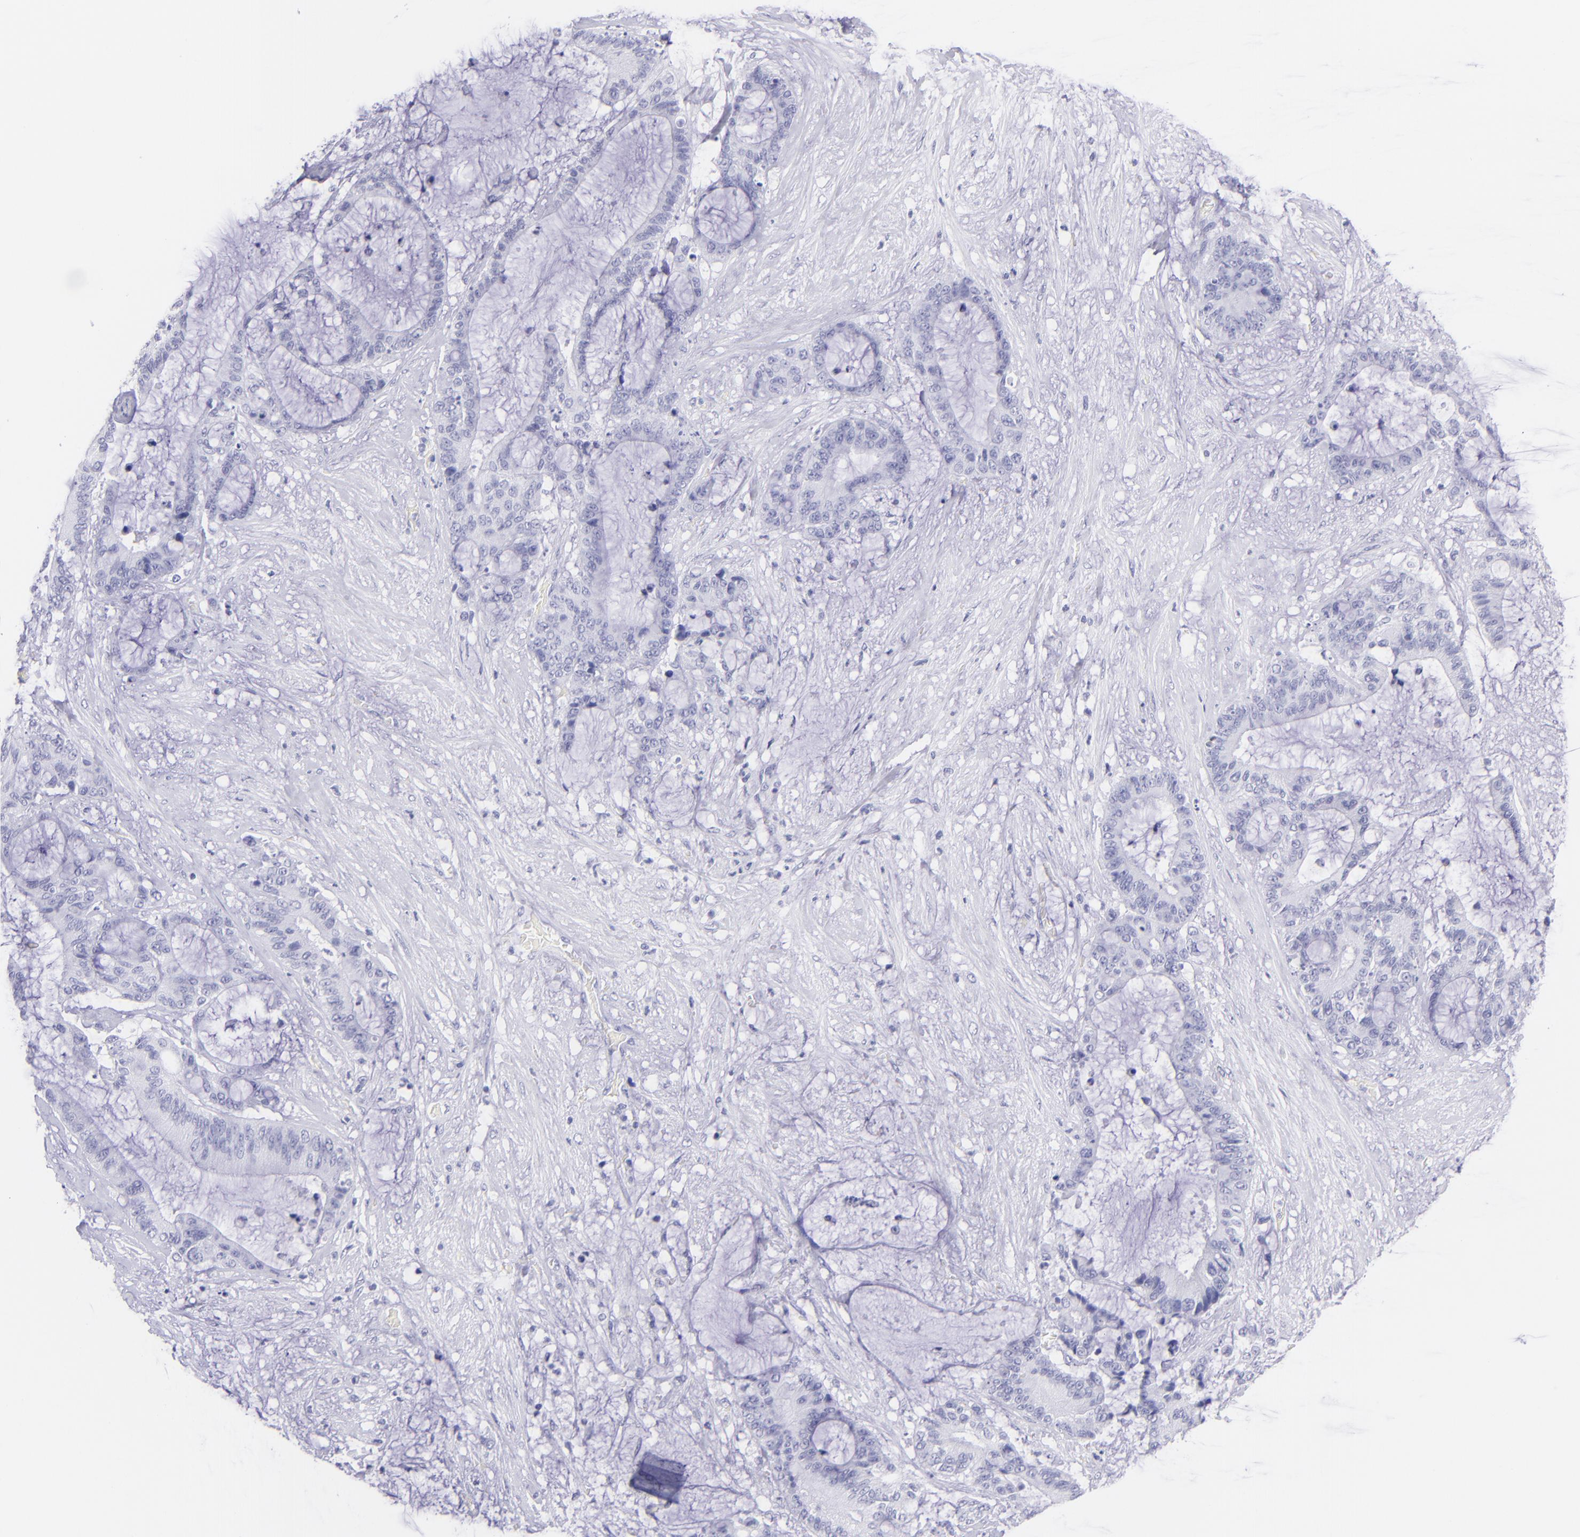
{"staining": {"intensity": "negative", "quantity": "none", "location": "none"}, "tissue": "liver cancer", "cell_type": "Tumor cells", "image_type": "cancer", "snomed": [{"axis": "morphology", "description": "Cholangiocarcinoma"}, {"axis": "topography", "description": "Liver"}], "caption": "Immunohistochemical staining of cholangiocarcinoma (liver) reveals no significant expression in tumor cells.", "gene": "CNP", "patient": {"sex": "female", "age": 73}}